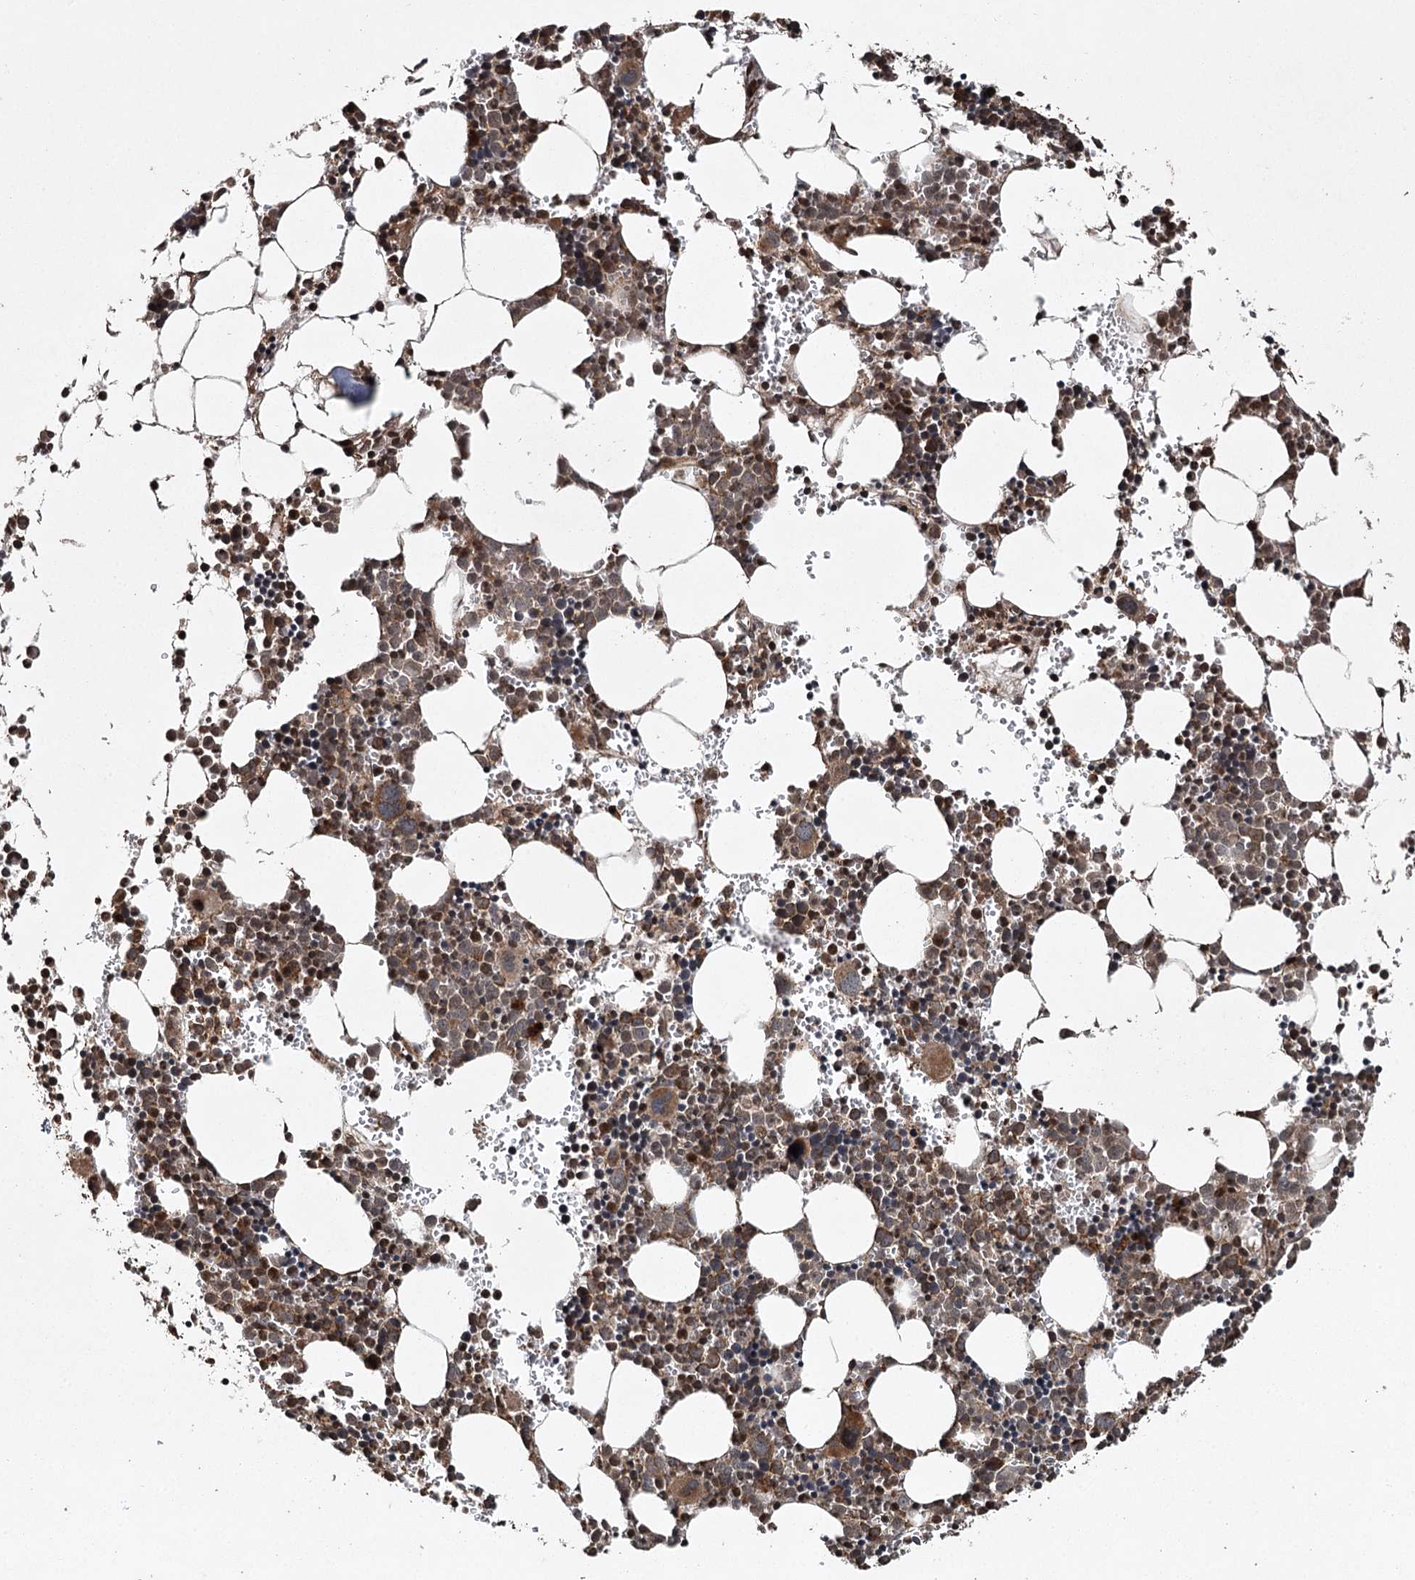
{"staining": {"intensity": "moderate", "quantity": "25%-75%", "location": "cytoplasmic/membranous"}, "tissue": "bone marrow", "cell_type": "Hematopoietic cells", "image_type": "normal", "snomed": [{"axis": "morphology", "description": "Normal tissue, NOS"}, {"axis": "topography", "description": "Bone marrow"}], "caption": "An IHC micrograph of normal tissue is shown. Protein staining in brown highlights moderate cytoplasmic/membranous positivity in bone marrow within hematopoietic cells. (DAB (3,3'-diaminobenzidine) IHC with brightfield microscopy, high magnification).", "gene": "RPAP3", "patient": {"sex": "female", "age": 89}}